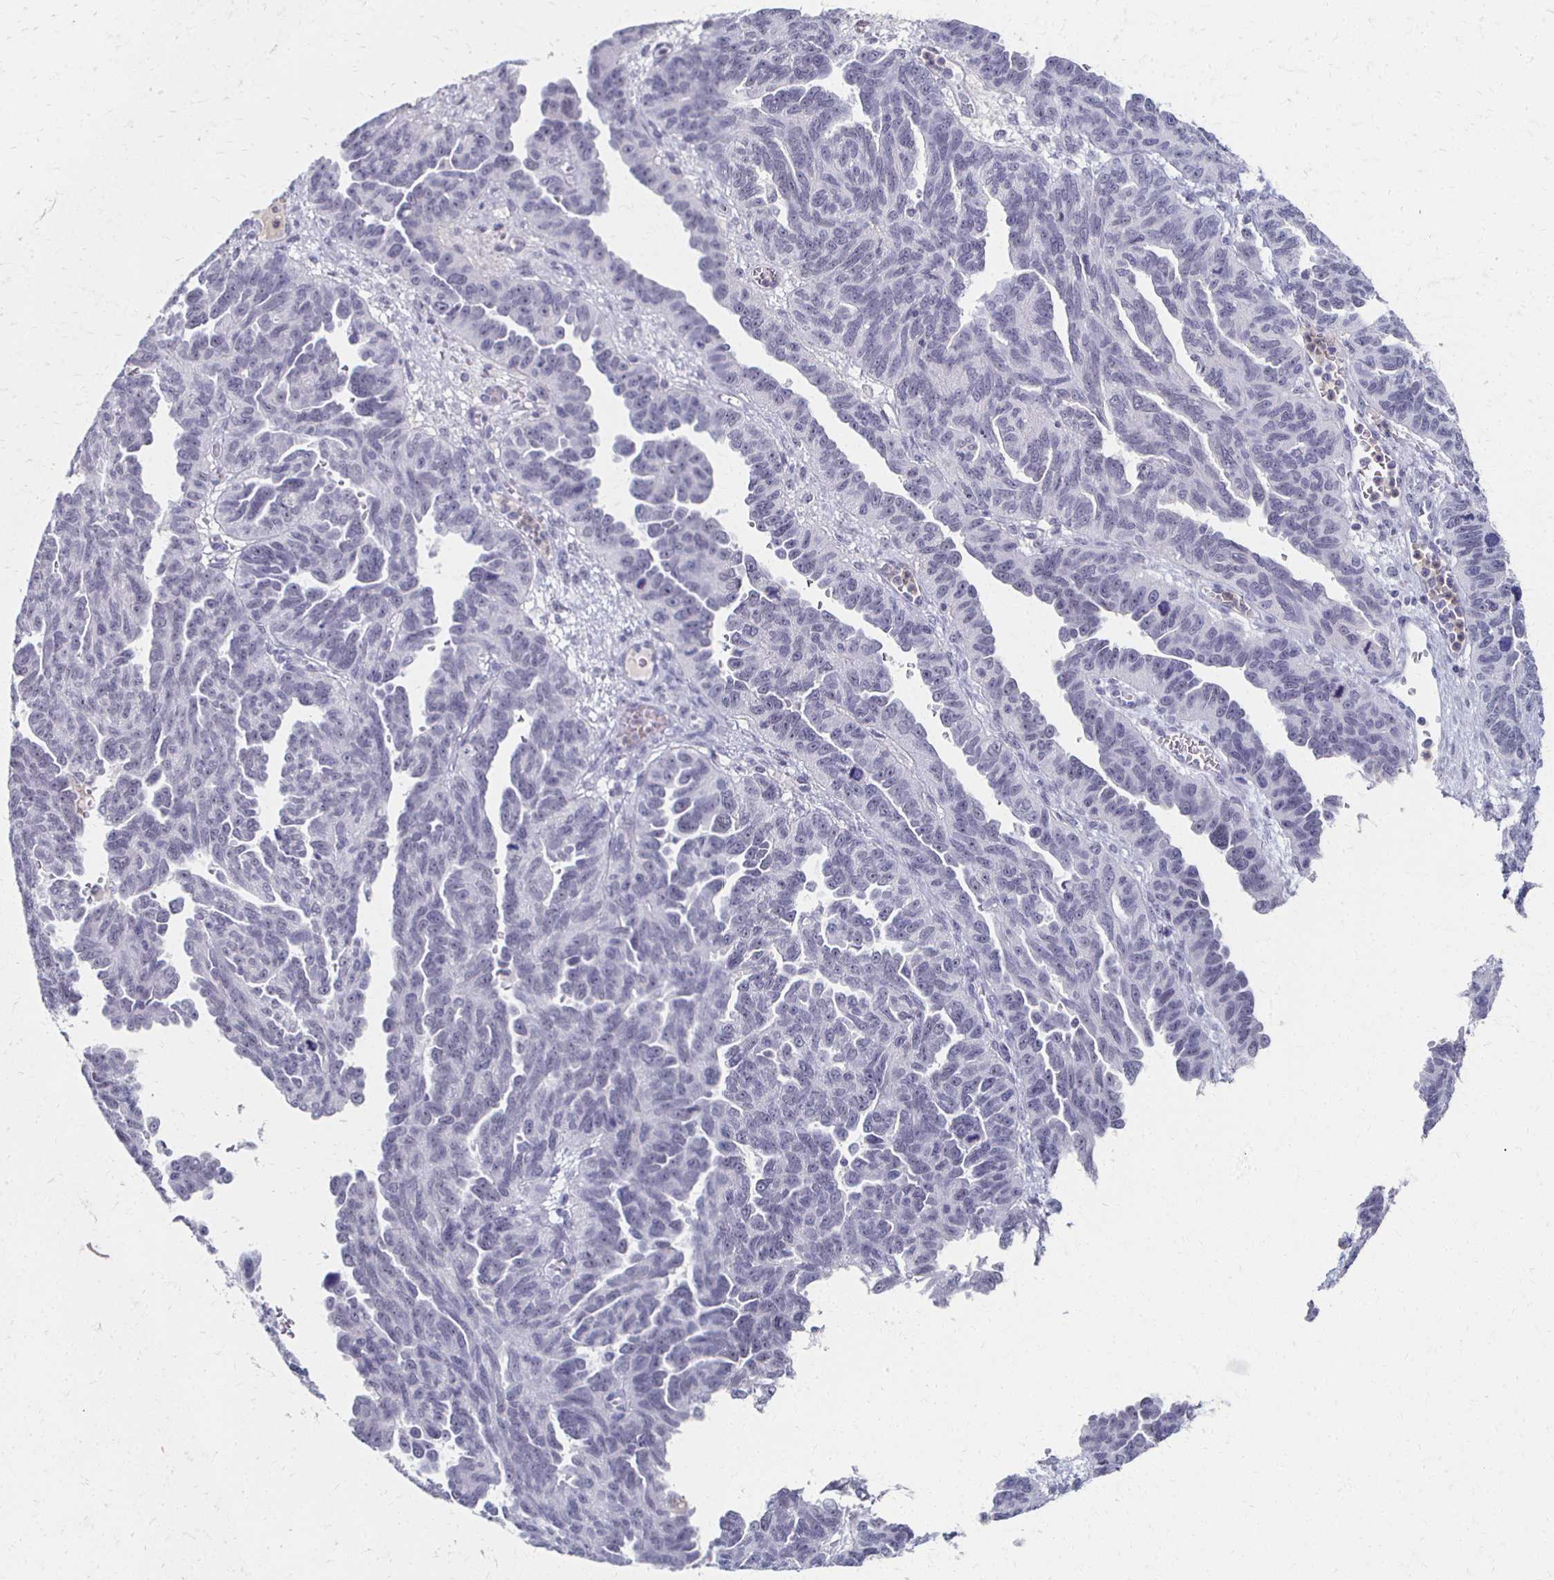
{"staining": {"intensity": "negative", "quantity": "none", "location": "none"}, "tissue": "ovarian cancer", "cell_type": "Tumor cells", "image_type": "cancer", "snomed": [{"axis": "morphology", "description": "Cystadenocarcinoma, serous, NOS"}, {"axis": "topography", "description": "Ovary"}], "caption": "An IHC micrograph of ovarian serous cystadenocarcinoma is shown. There is no staining in tumor cells of ovarian serous cystadenocarcinoma.", "gene": "CXCR2", "patient": {"sex": "female", "age": 64}}